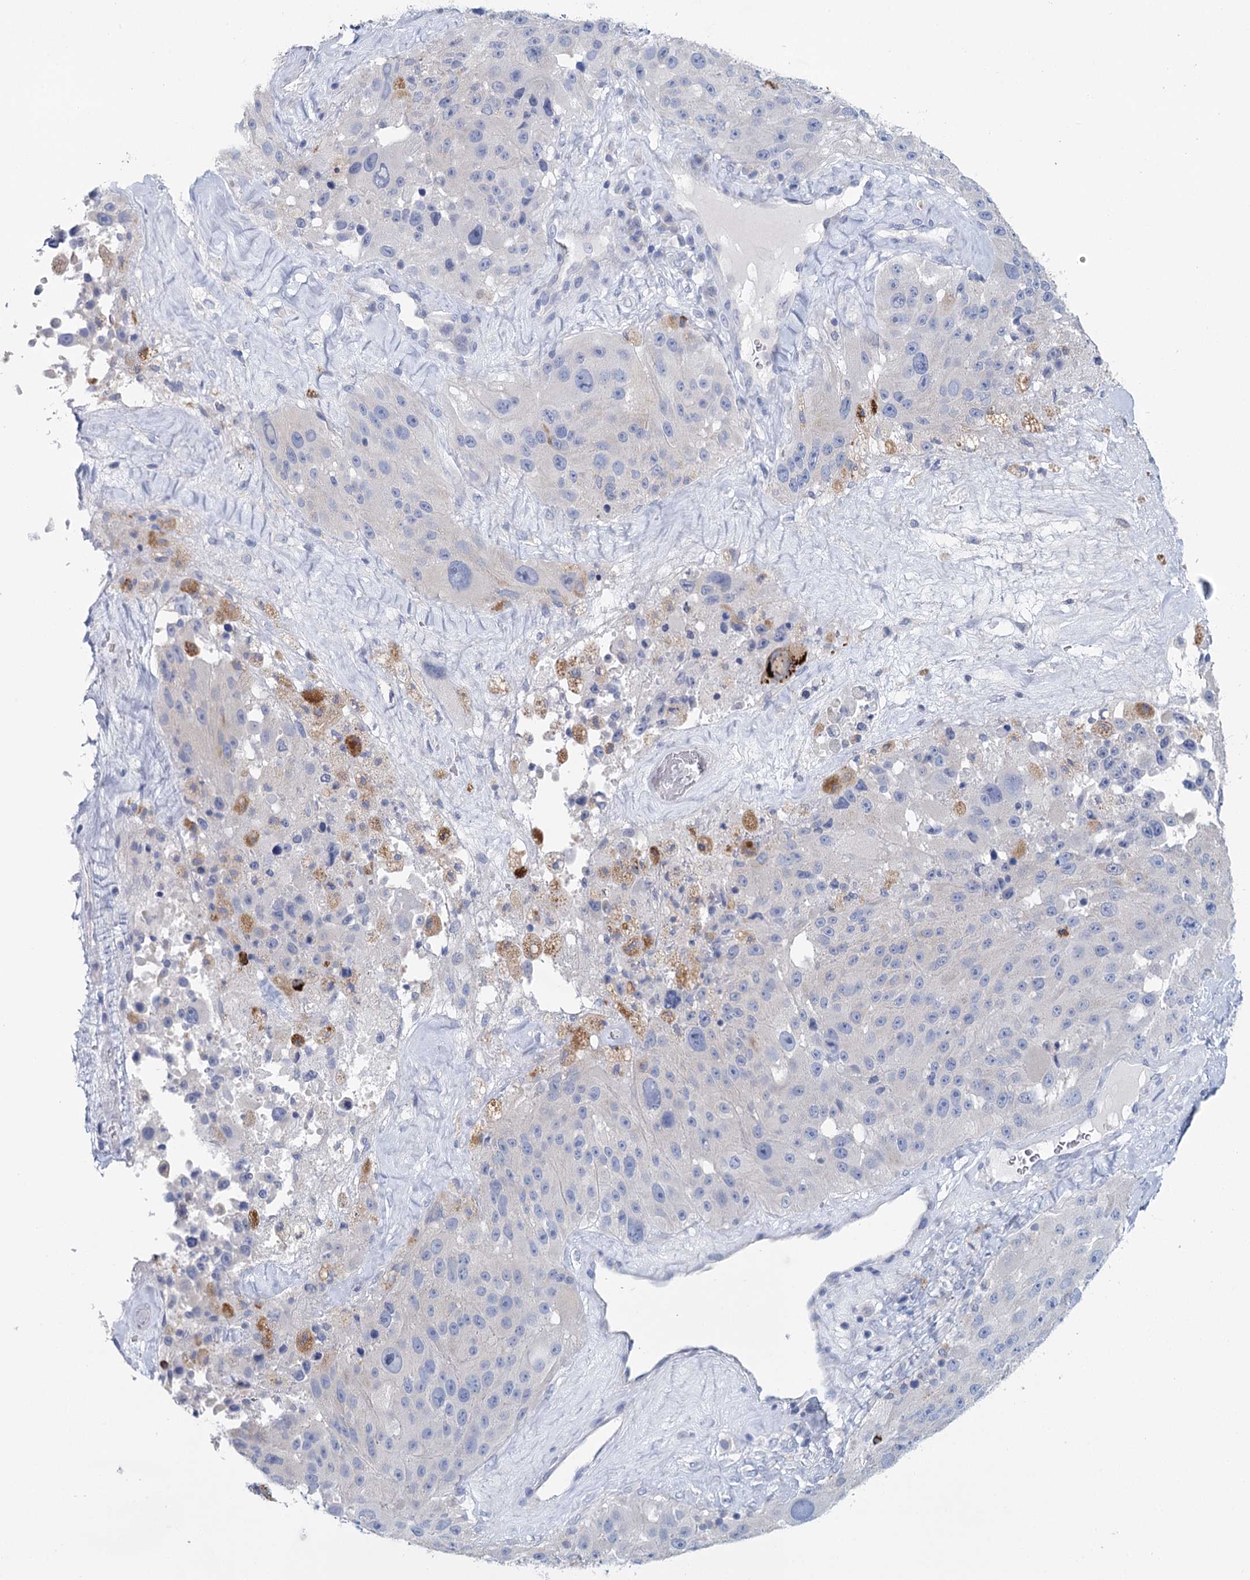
{"staining": {"intensity": "negative", "quantity": "none", "location": "none"}, "tissue": "melanoma", "cell_type": "Tumor cells", "image_type": "cancer", "snomed": [{"axis": "morphology", "description": "Malignant melanoma, Metastatic site"}, {"axis": "topography", "description": "Lymph node"}], "caption": "Human melanoma stained for a protein using immunohistochemistry (IHC) displays no positivity in tumor cells.", "gene": "METTL7B", "patient": {"sex": "male", "age": 62}}